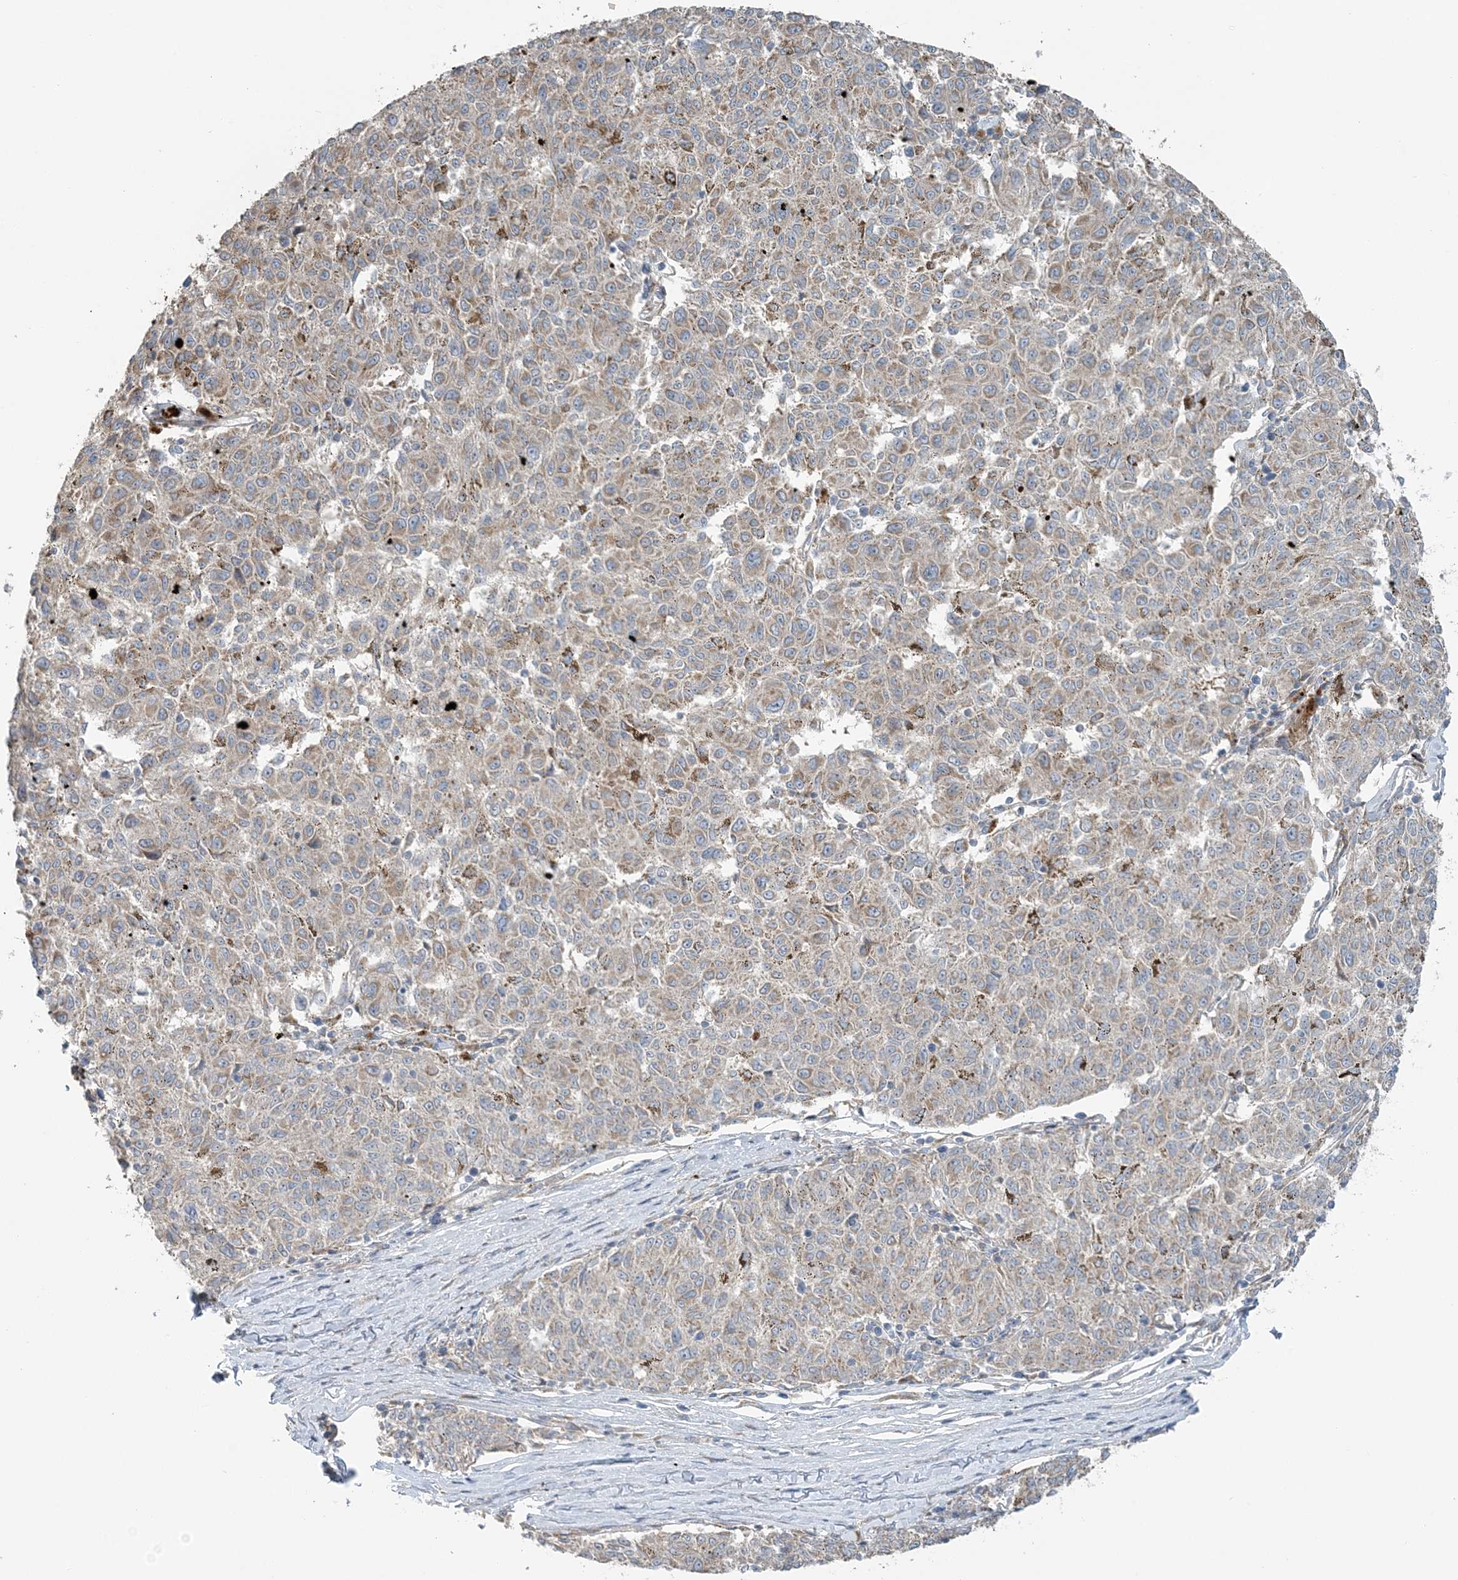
{"staining": {"intensity": "weak", "quantity": "<25%", "location": "cytoplasmic/membranous"}, "tissue": "melanoma", "cell_type": "Tumor cells", "image_type": "cancer", "snomed": [{"axis": "morphology", "description": "Malignant melanoma, NOS"}, {"axis": "topography", "description": "Skin"}], "caption": "The IHC photomicrograph has no significant staining in tumor cells of melanoma tissue.", "gene": "SLC4A10", "patient": {"sex": "female", "age": 72}}